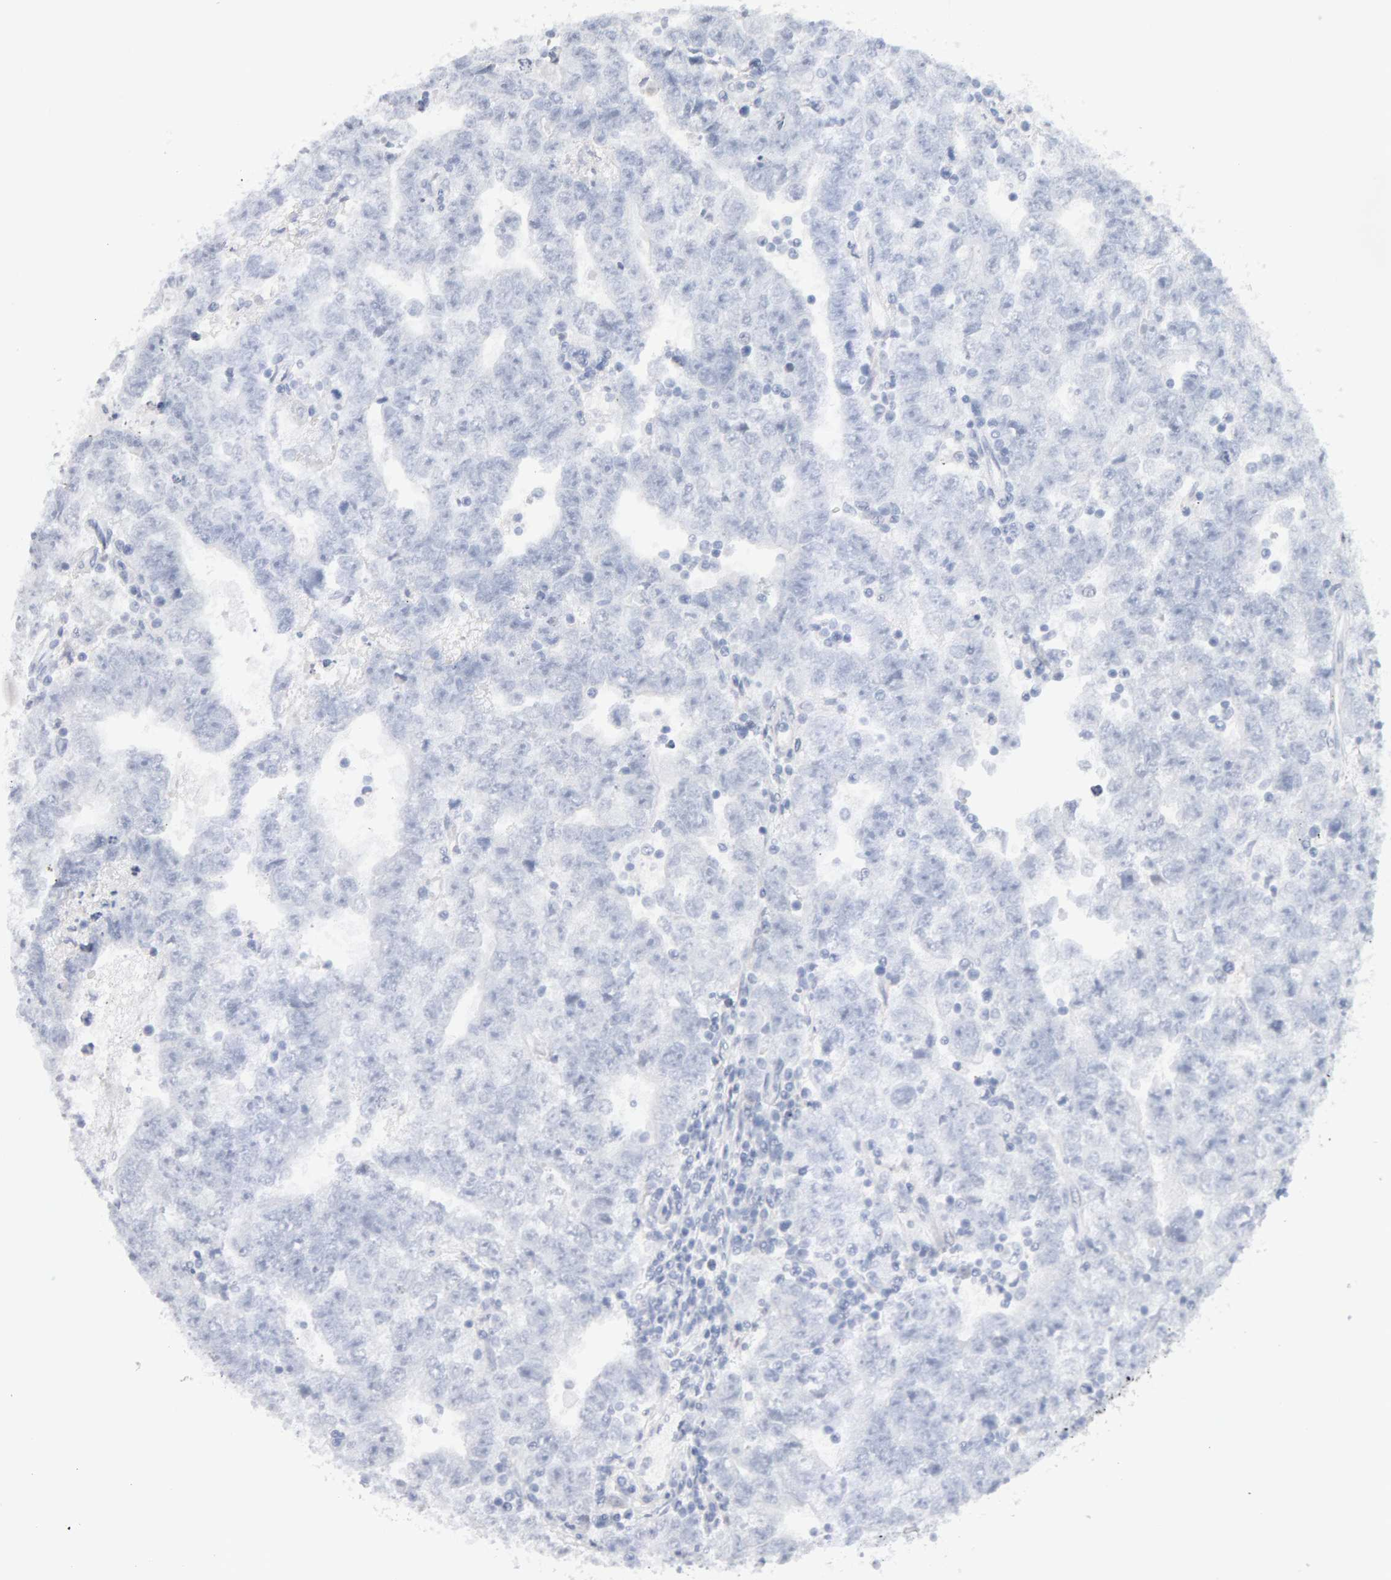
{"staining": {"intensity": "negative", "quantity": "none", "location": "none"}, "tissue": "testis cancer", "cell_type": "Tumor cells", "image_type": "cancer", "snomed": [{"axis": "morphology", "description": "Carcinoma, Embryonal, NOS"}, {"axis": "topography", "description": "Testis"}], "caption": "Immunohistochemistry of testis embryonal carcinoma demonstrates no staining in tumor cells.", "gene": "METRNL", "patient": {"sex": "male", "age": 25}}